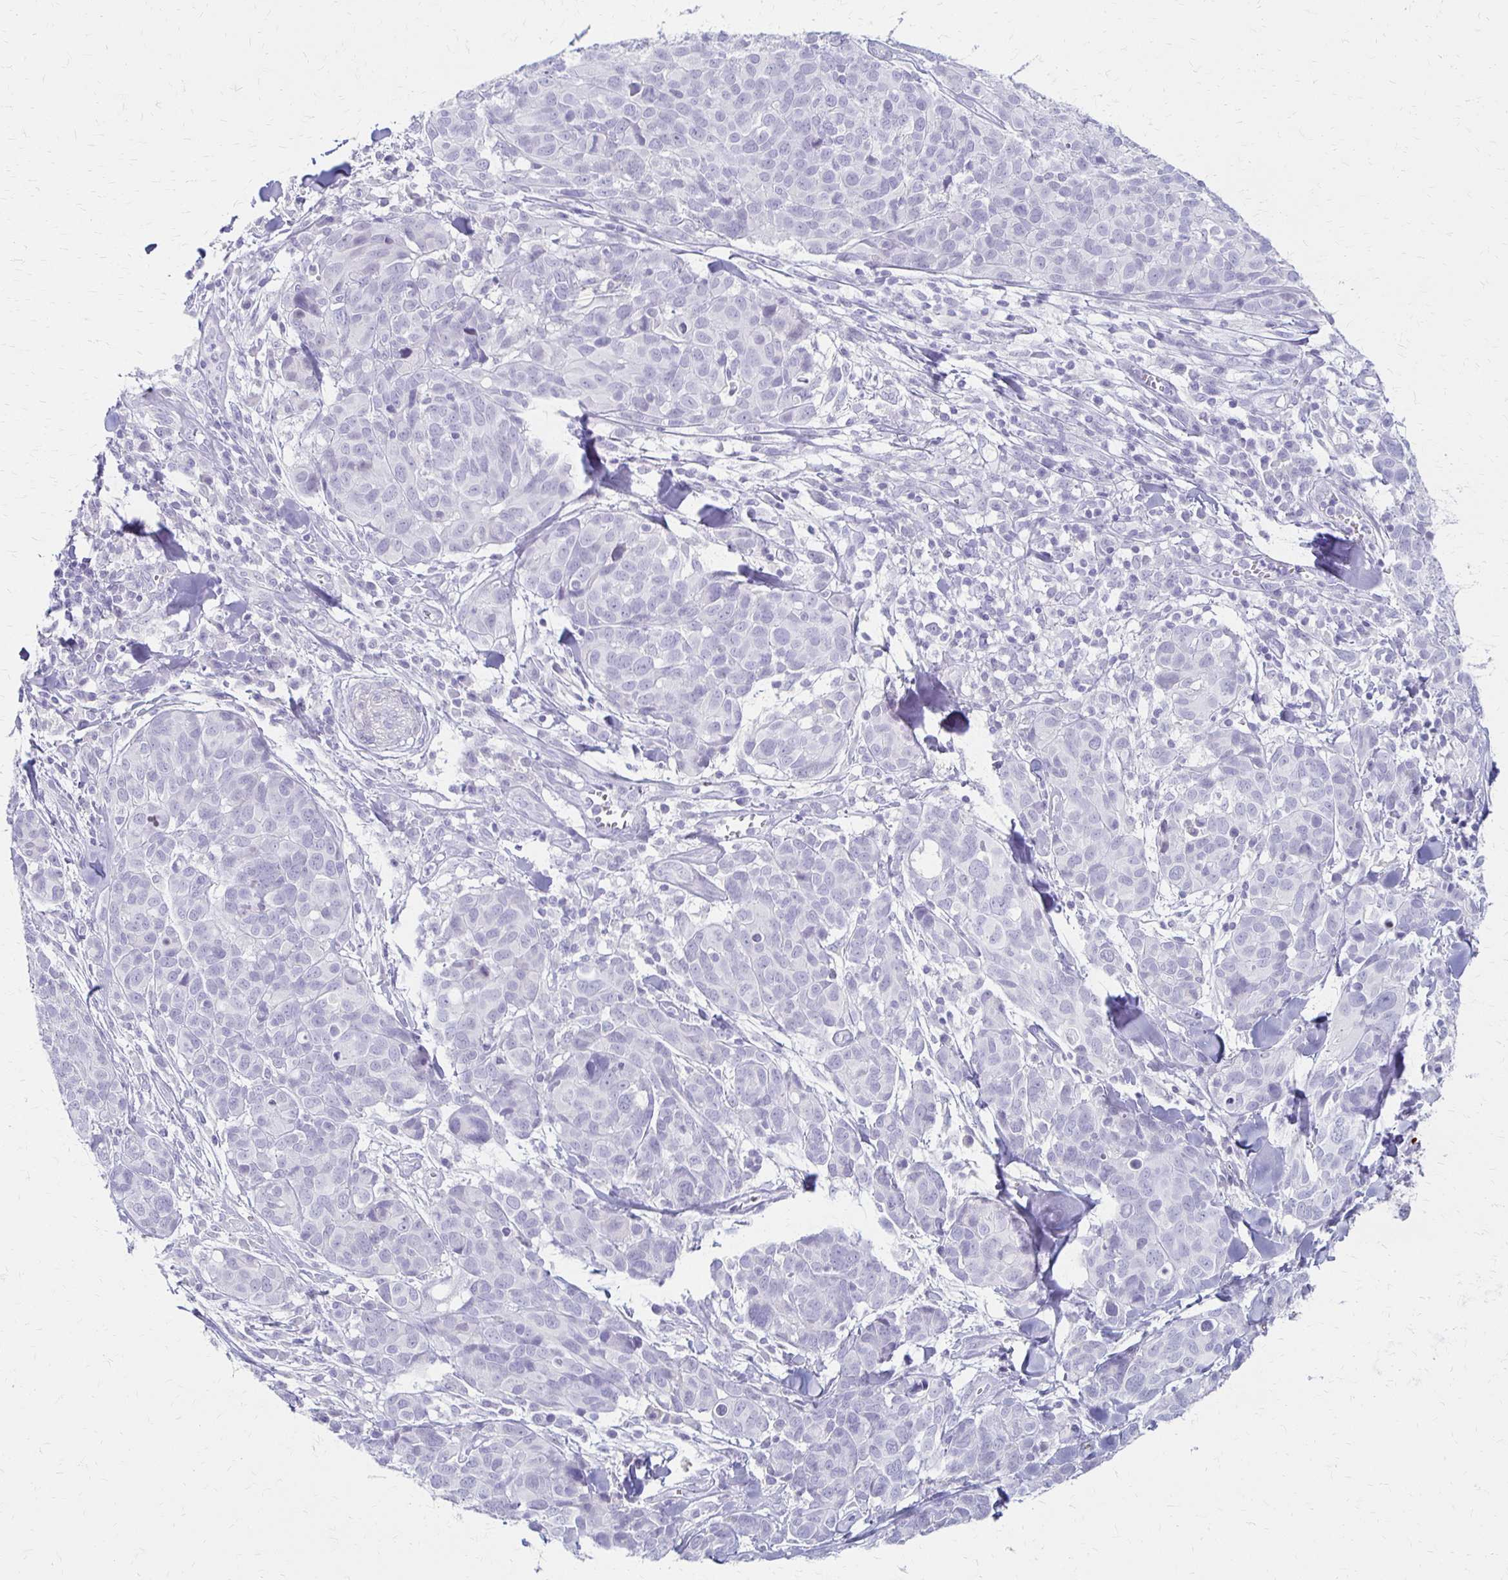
{"staining": {"intensity": "negative", "quantity": "none", "location": "none"}, "tissue": "melanoma", "cell_type": "Tumor cells", "image_type": "cancer", "snomed": [{"axis": "morphology", "description": "Malignant melanoma, NOS"}, {"axis": "topography", "description": "Skin"}], "caption": "An IHC histopathology image of melanoma is shown. There is no staining in tumor cells of melanoma.", "gene": "IVL", "patient": {"sex": "male", "age": 51}}